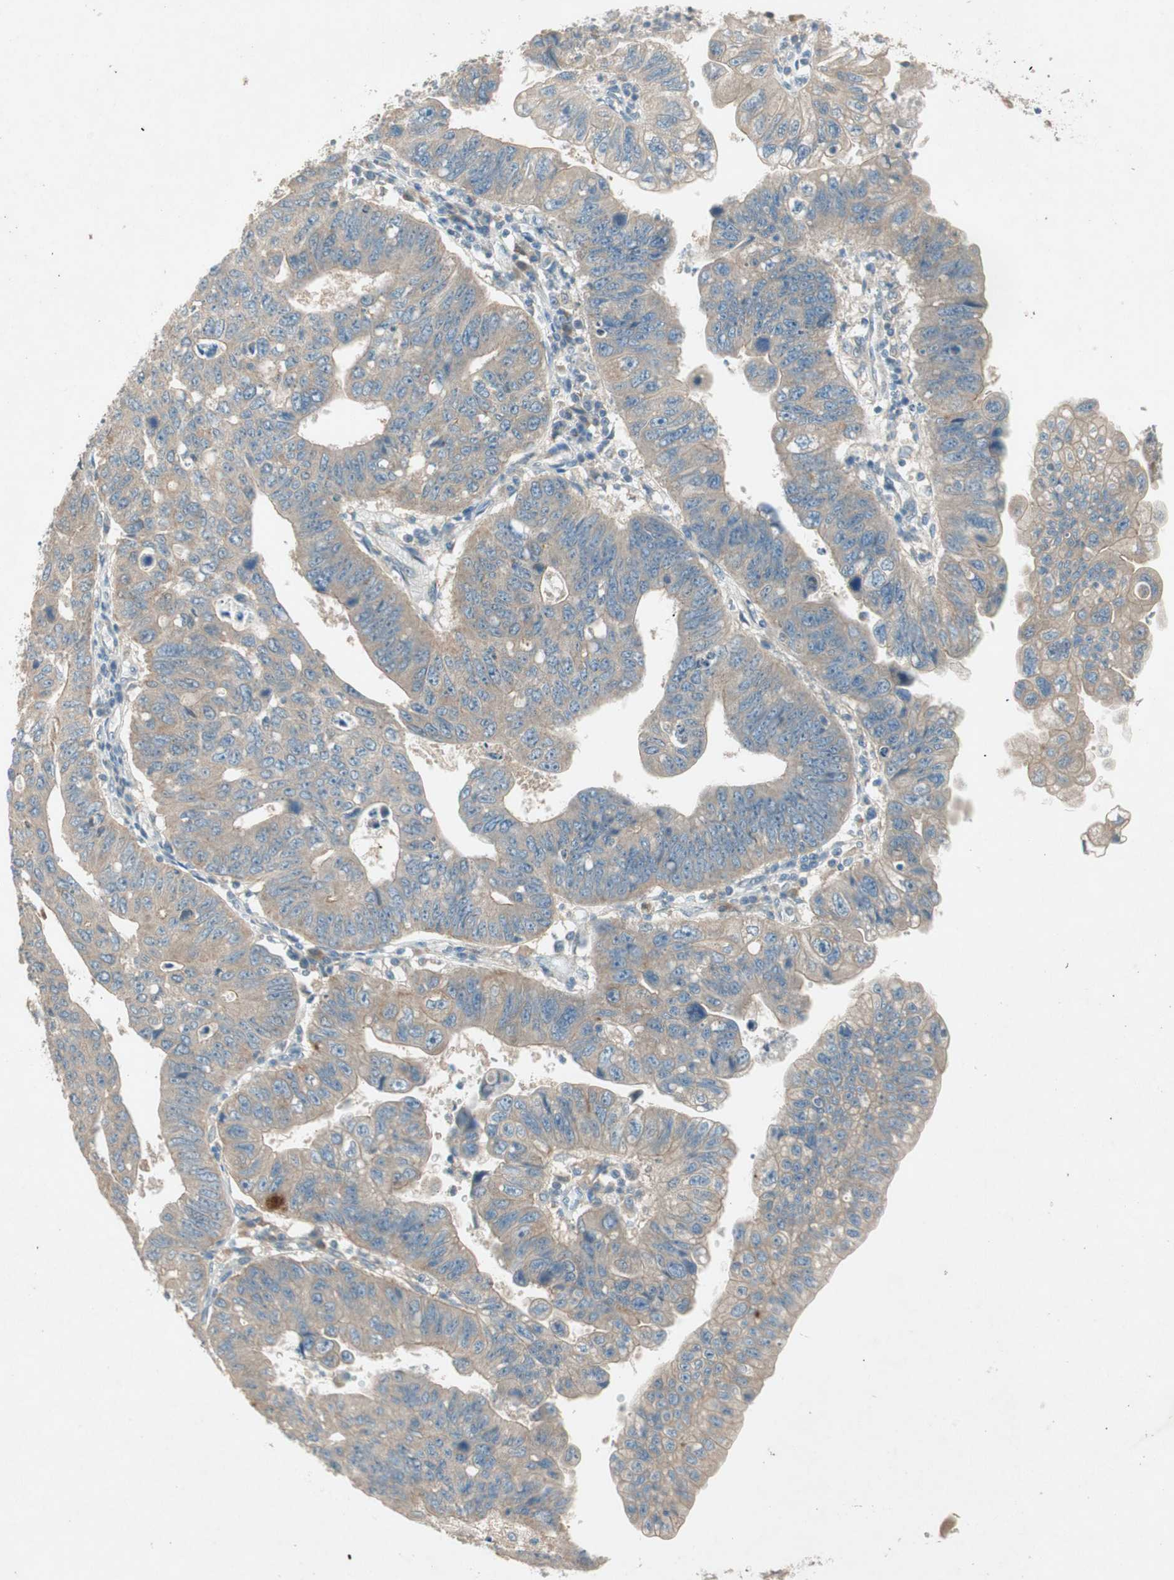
{"staining": {"intensity": "weak", "quantity": ">75%", "location": "cytoplasmic/membranous"}, "tissue": "stomach cancer", "cell_type": "Tumor cells", "image_type": "cancer", "snomed": [{"axis": "morphology", "description": "Adenocarcinoma, NOS"}, {"axis": "topography", "description": "Stomach"}], "caption": "IHC histopathology image of neoplastic tissue: stomach cancer (adenocarcinoma) stained using immunohistochemistry (IHC) reveals low levels of weak protein expression localized specifically in the cytoplasmic/membranous of tumor cells, appearing as a cytoplasmic/membranous brown color.", "gene": "NCLN", "patient": {"sex": "male", "age": 59}}